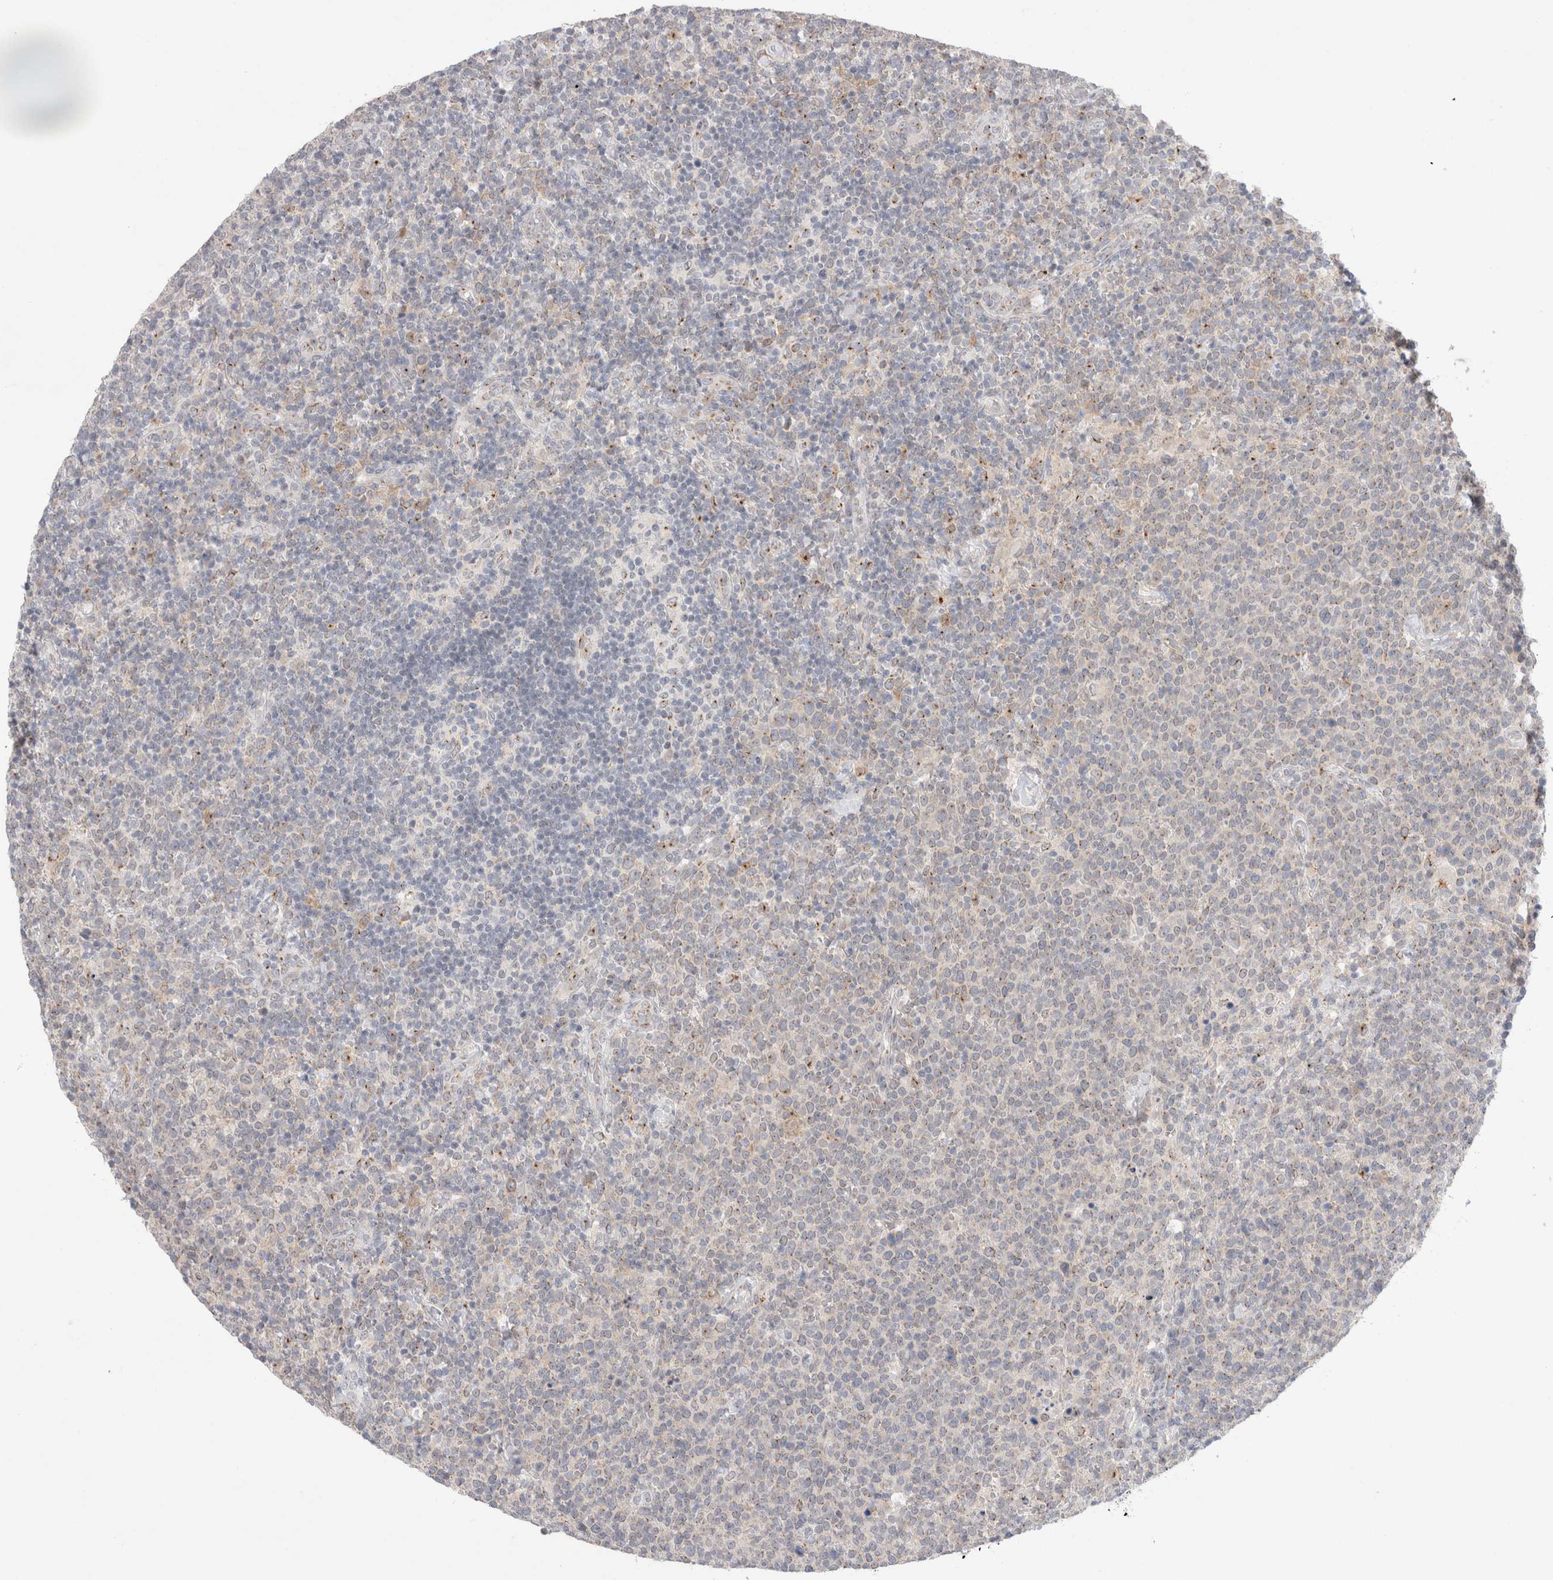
{"staining": {"intensity": "weak", "quantity": "<25%", "location": "cytoplasmic/membranous"}, "tissue": "lymphoma", "cell_type": "Tumor cells", "image_type": "cancer", "snomed": [{"axis": "morphology", "description": "Malignant lymphoma, non-Hodgkin's type, High grade"}, {"axis": "topography", "description": "Lymph node"}], "caption": "The histopathology image displays no staining of tumor cells in malignant lymphoma, non-Hodgkin's type (high-grade).", "gene": "BICD2", "patient": {"sex": "male", "age": 61}}